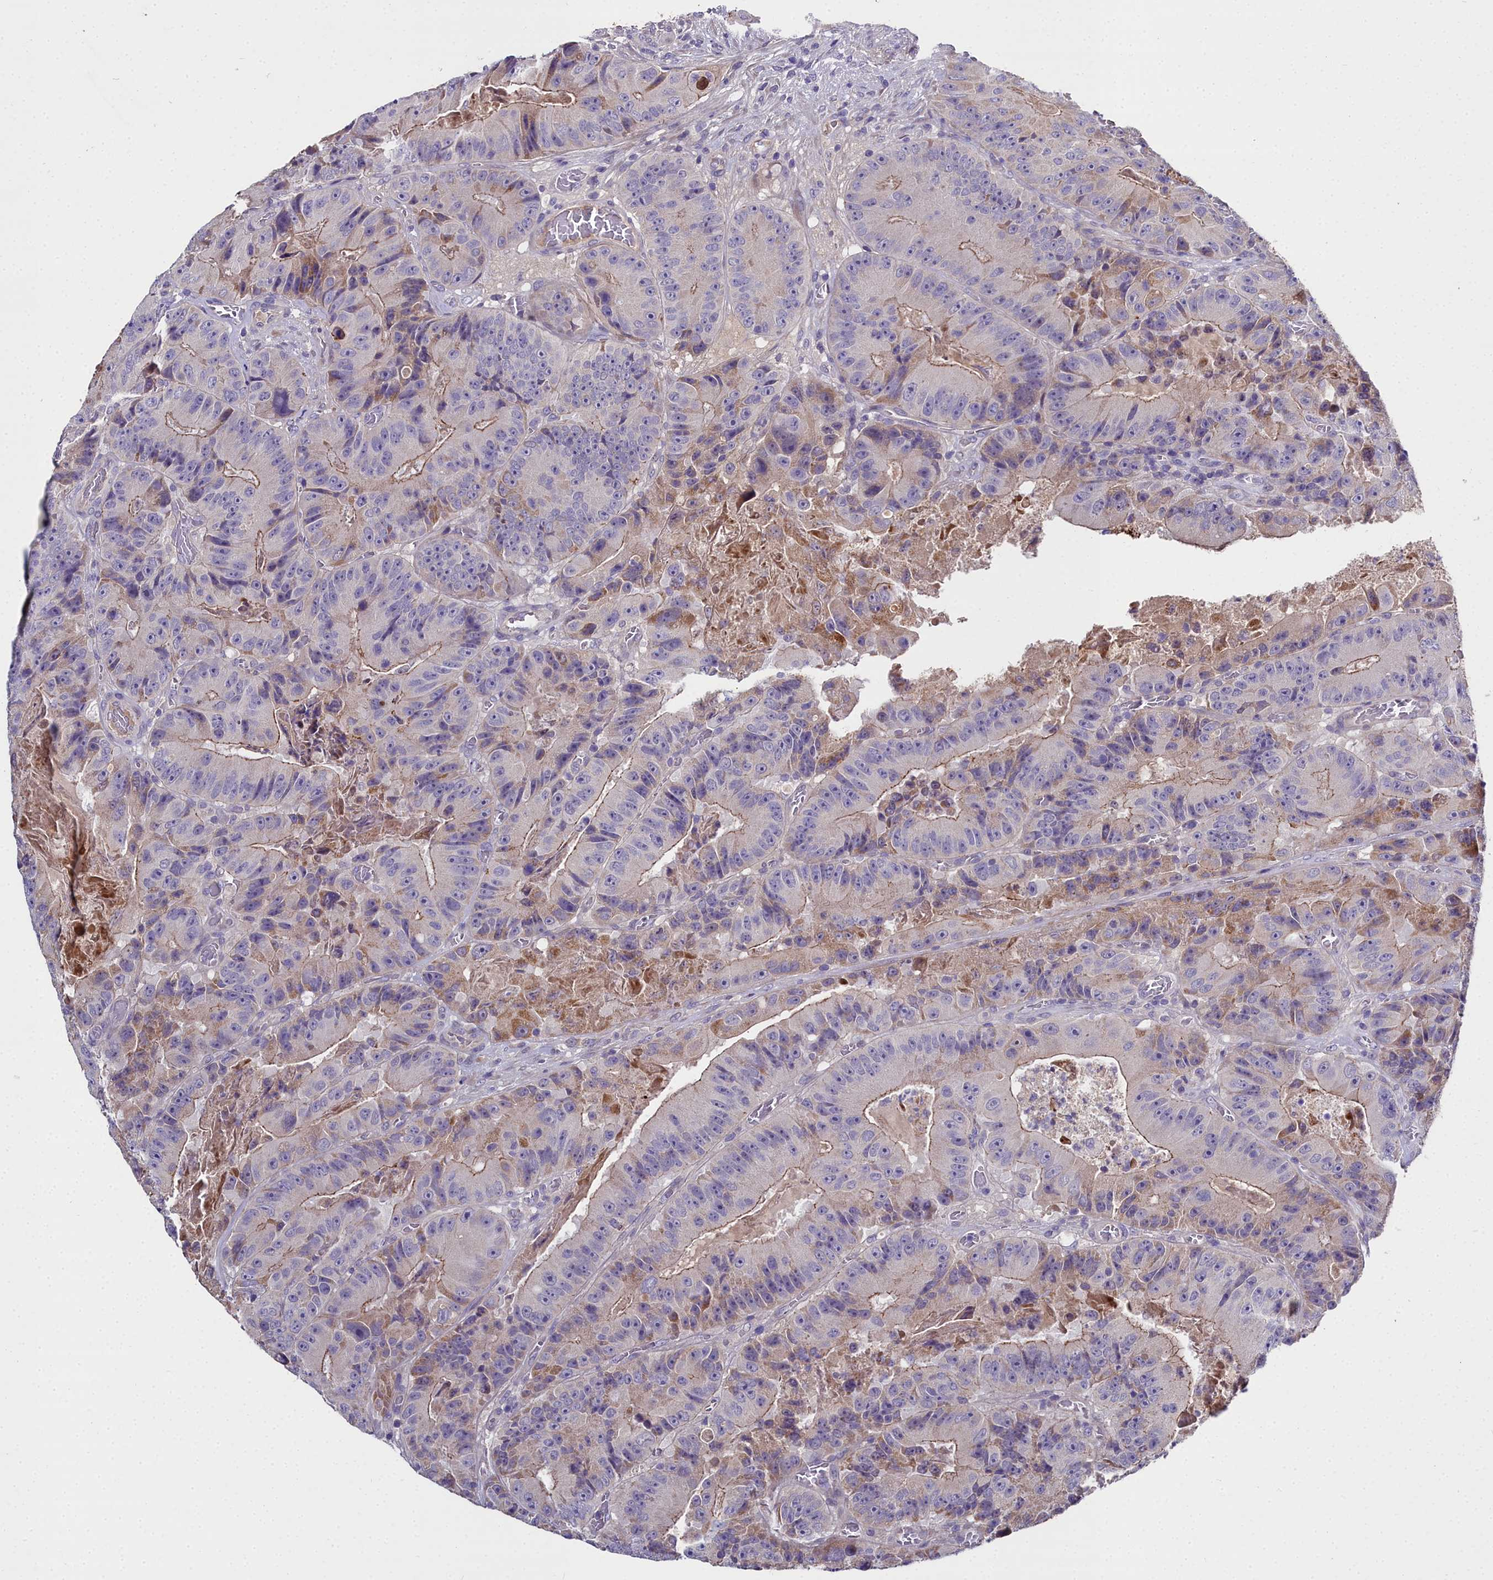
{"staining": {"intensity": "moderate", "quantity": "25%-75%", "location": "cytoplasmic/membranous"}, "tissue": "colorectal cancer", "cell_type": "Tumor cells", "image_type": "cancer", "snomed": [{"axis": "morphology", "description": "Adenocarcinoma, NOS"}, {"axis": "topography", "description": "Colon"}], "caption": "Immunohistochemistry of human colorectal cancer shows medium levels of moderate cytoplasmic/membranous positivity in approximately 25%-75% of tumor cells. (Stains: DAB (3,3'-diaminobenzidine) in brown, nuclei in blue, Microscopy: brightfield microscopy at high magnification).", "gene": "NT5M", "patient": {"sex": "female", "age": 86}}